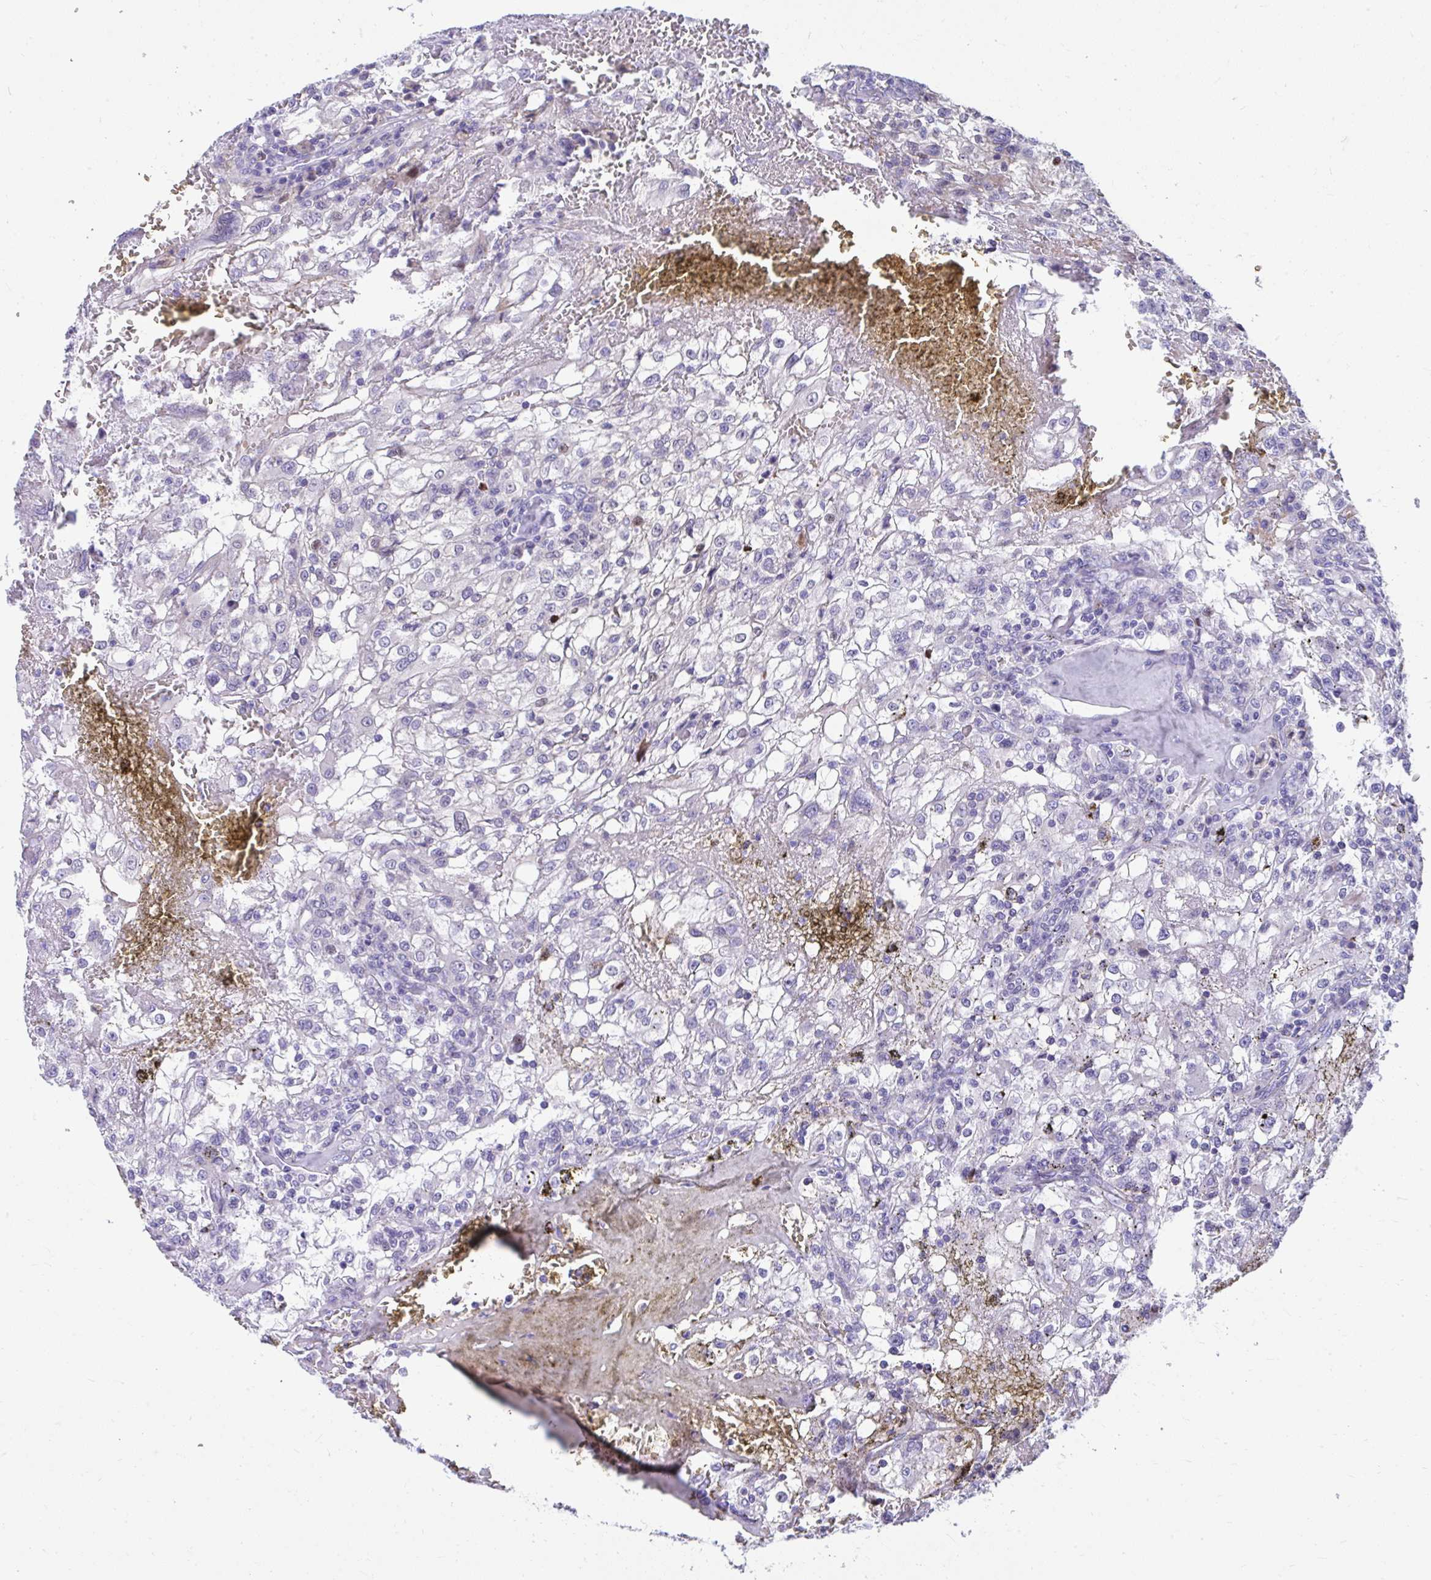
{"staining": {"intensity": "negative", "quantity": "none", "location": "none"}, "tissue": "renal cancer", "cell_type": "Tumor cells", "image_type": "cancer", "snomed": [{"axis": "morphology", "description": "Adenocarcinoma, NOS"}, {"axis": "topography", "description": "Kidney"}], "caption": "Immunohistochemical staining of renal cancer reveals no significant positivity in tumor cells.", "gene": "ISL1", "patient": {"sex": "female", "age": 74}}